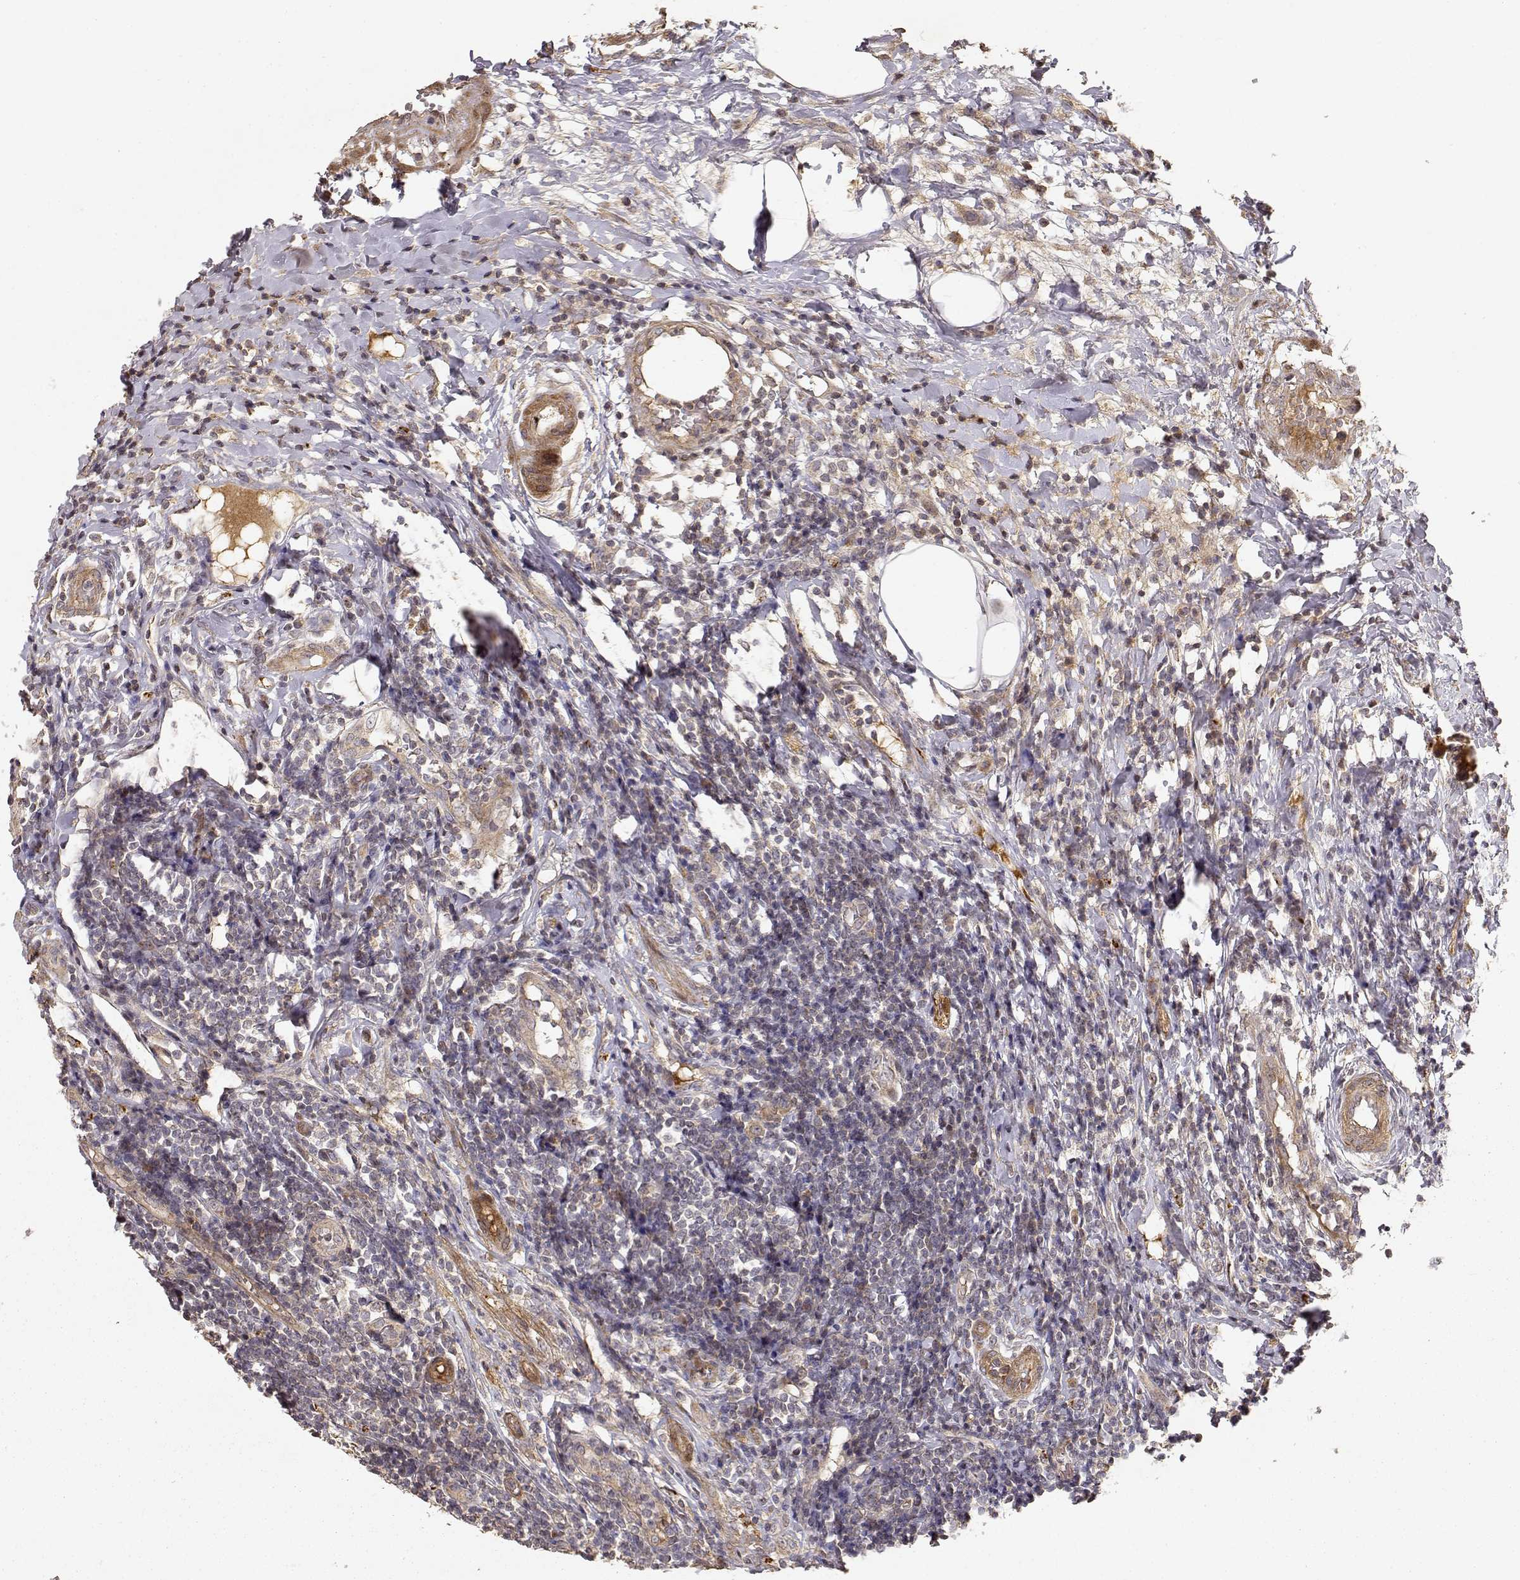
{"staining": {"intensity": "moderate", "quantity": ">75%", "location": "cytoplasmic/membranous"}, "tissue": "appendix", "cell_type": "Glandular cells", "image_type": "normal", "snomed": [{"axis": "morphology", "description": "Normal tissue, NOS"}, {"axis": "morphology", "description": "Inflammation, NOS"}, {"axis": "topography", "description": "Appendix"}], "caption": "The histopathology image shows a brown stain indicating the presence of a protein in the cytoplasmic/membranous of glandular cells in appendix. Nuclei are stained in blue.", "gene": "PICK1", "patient": {"sex": "male", "age": 16}}